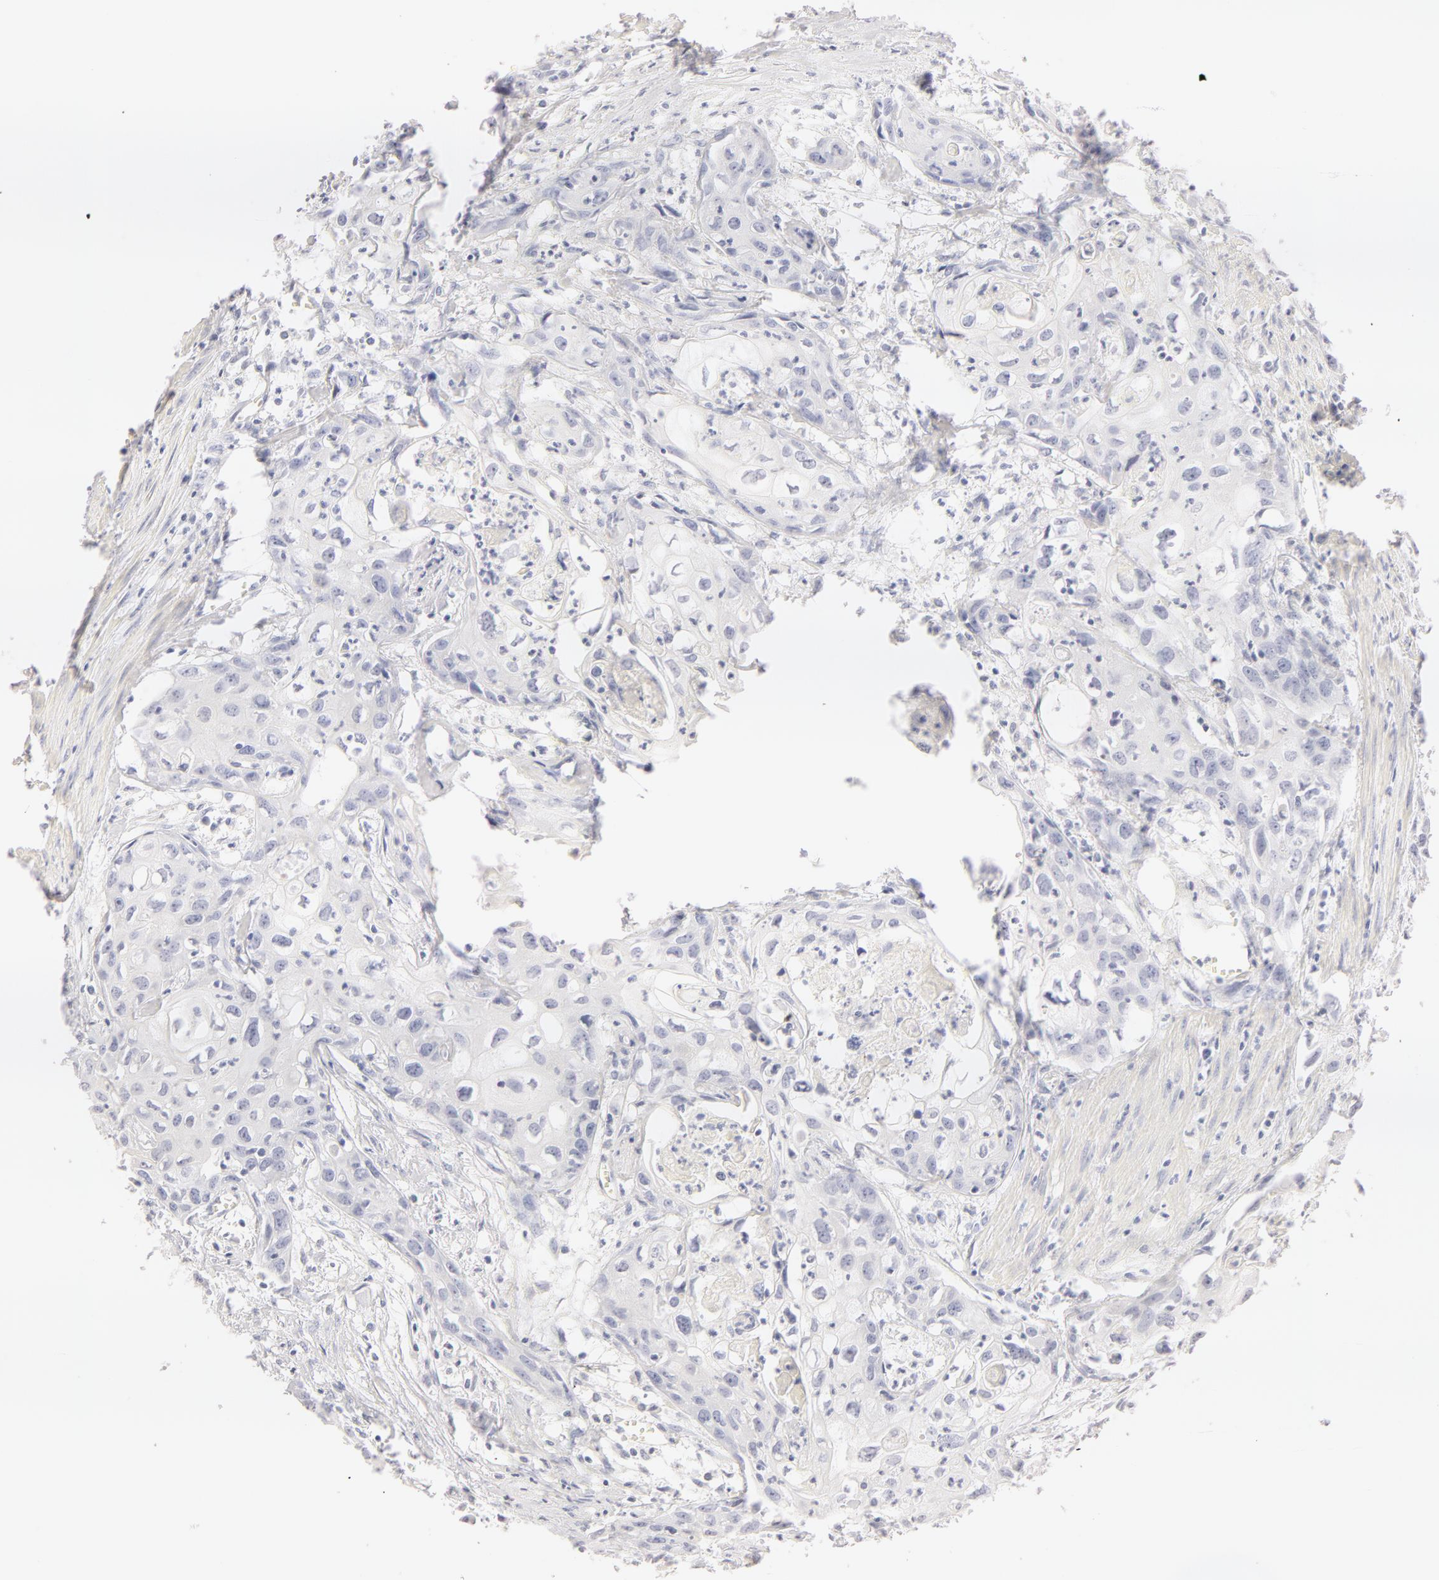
{"staining": {"intensity": "negative", "quantity": "none", "location": "none"}, "tissue": "urothelial cancer", "cell_type": "Tumor cells", "image_type": "cancer", "snomed": [{"axis": "morphology", "description": "Urothelial carcinoma, High grade"}, {"axis": "topography", "description": "Urinary bladder"}], "caption": "There is no significant positivity in tumor cells of urothelial cancer. The staining was performed using DAB (3,3'-diaminobenzidine) to visualize the protein expression in brown, while the nuclei were stained in blue with hematoxylin (Magnification: 20x).", "gene": "LGALS7B", "patient": {"sex": "male", "age": 54}}